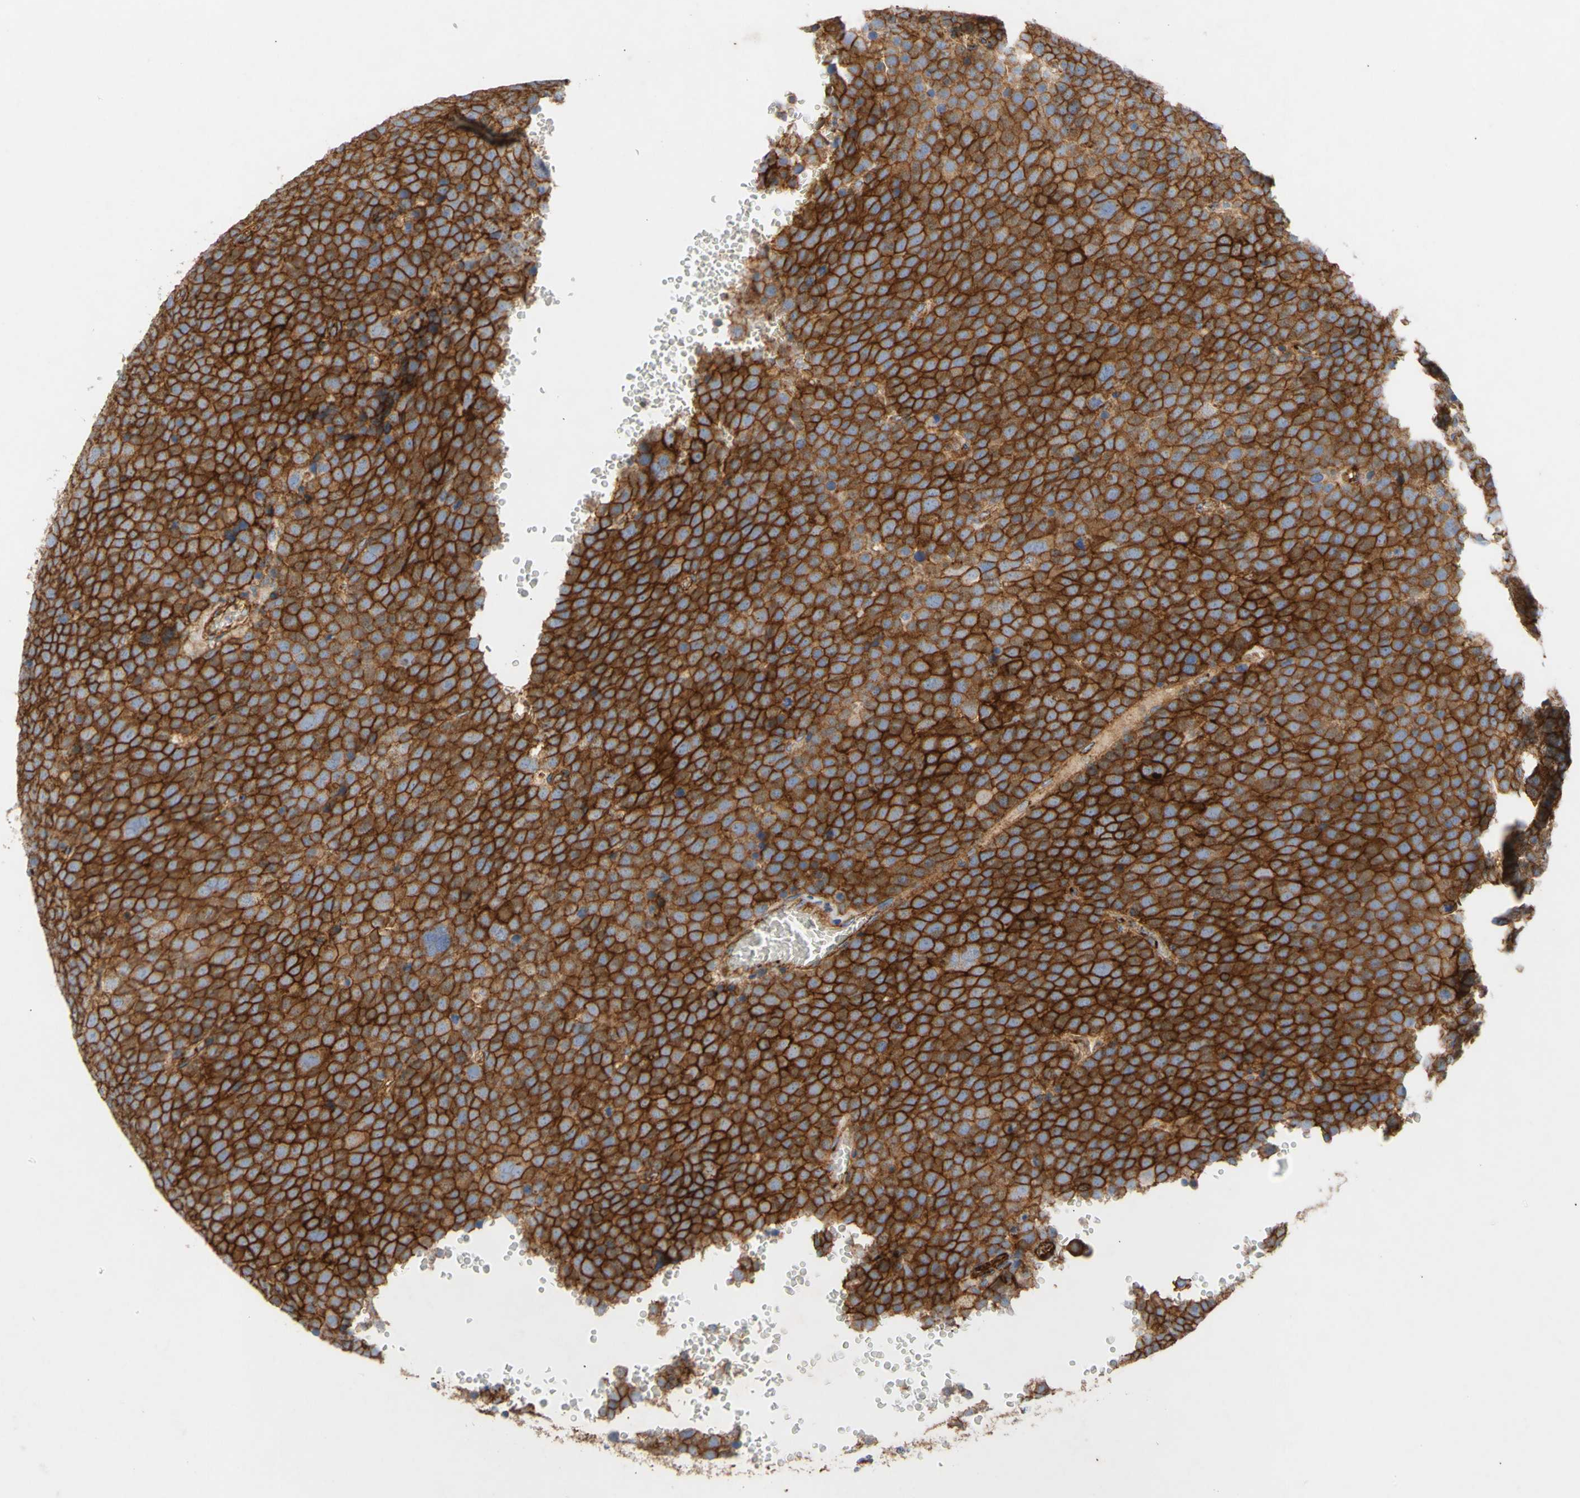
{"staining": {"intensity": "strong", "quantity": ">75%", "location": "cytoplasmic/membranous"}, "tissue": "testis cancer", "cell_type": "Tumor cells", "image_type": "cancer", "snomed": [{"axis": "morphology", "description": "Seminoma, NOS"}, {"axis": "topography", "description": "Testis"}], "caption": "Protein expression analysis of human testis cancer (seminoma) reveals strong cytoplasmic/membranous positivity in about >75% of tumor cells. (brown staining indicates protein expression, while blue staining denotes nuclei).", "gene": "ATP2A3", "patient": {"sex": "male", "age": 71}}